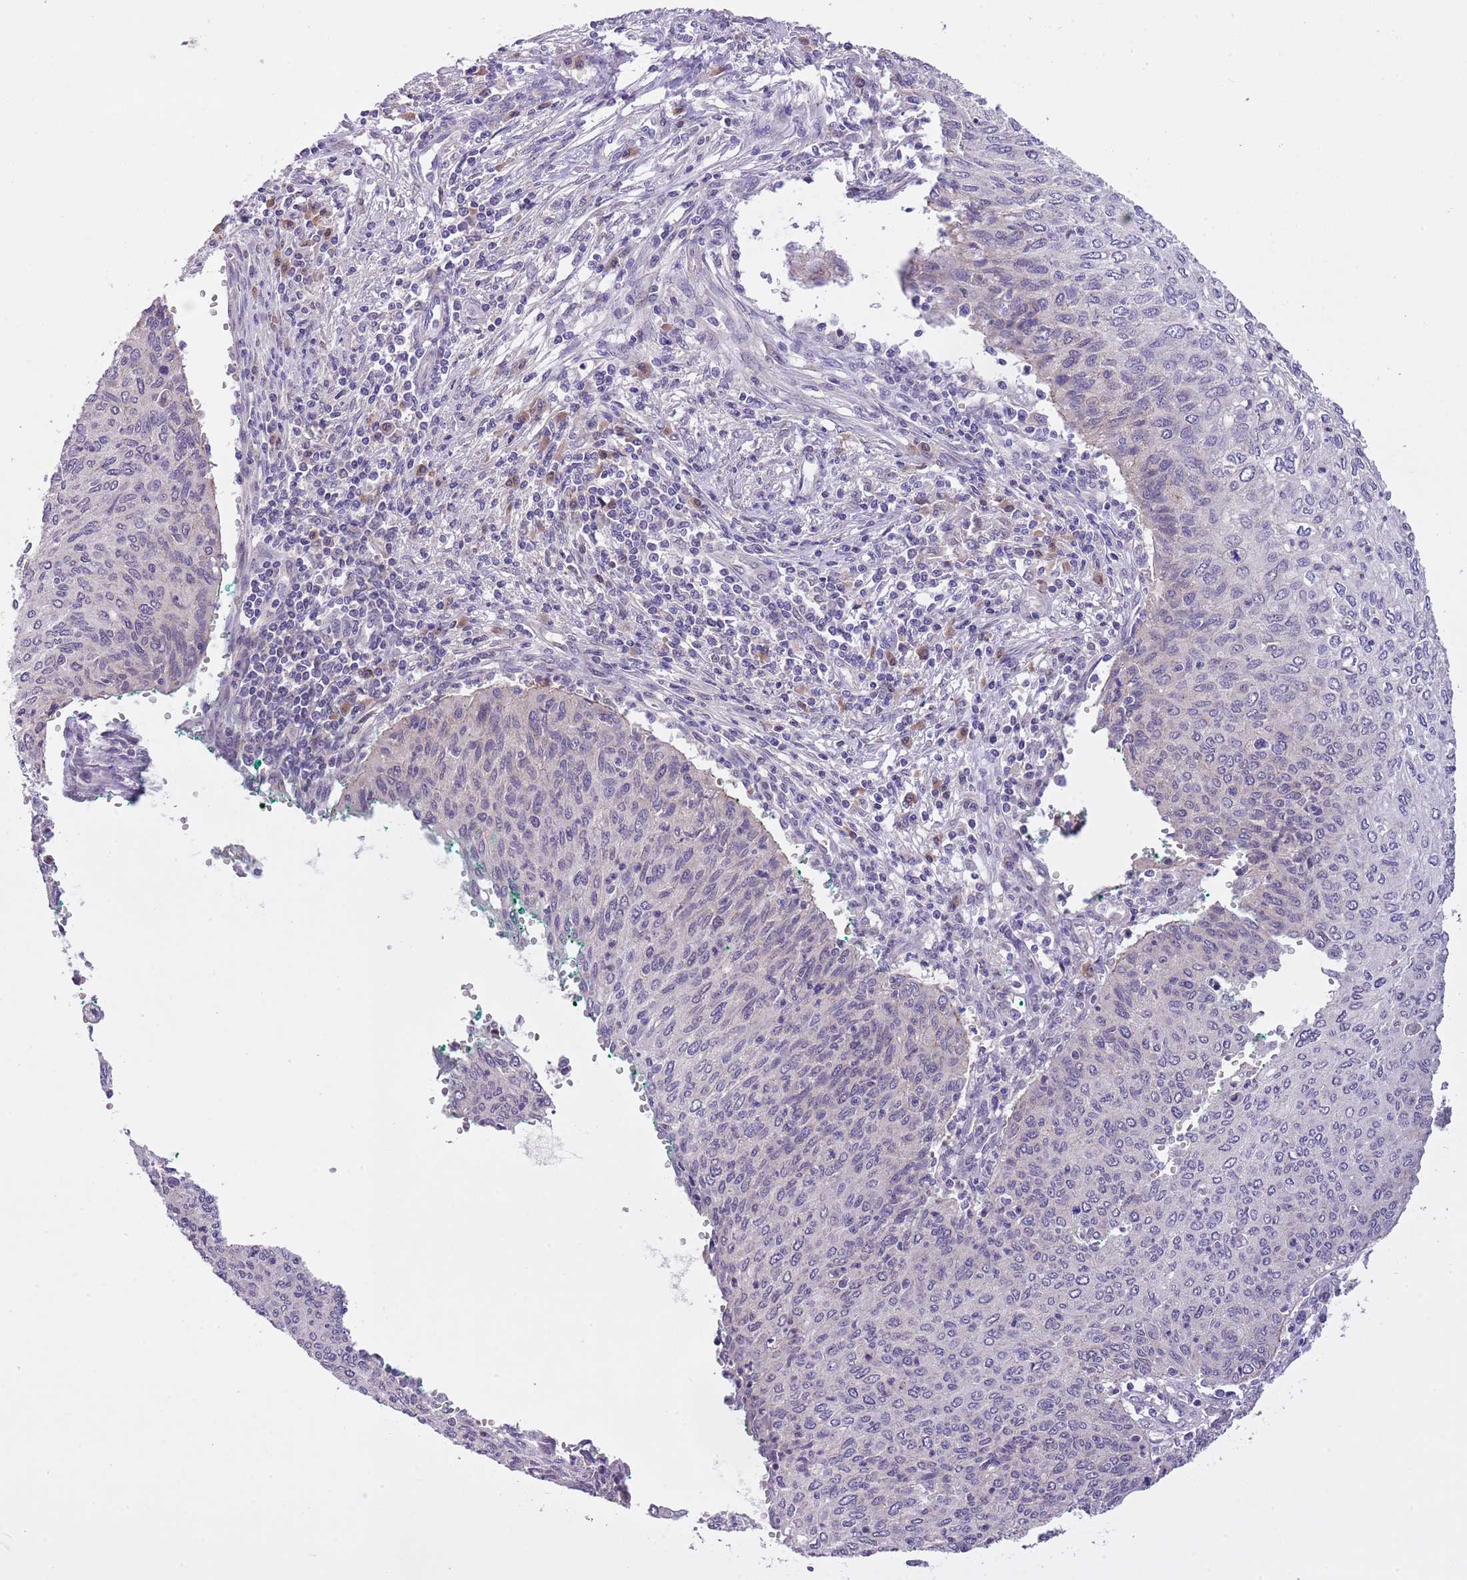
{"staining": {"intensity": "negative", "quantity": "none", "location": "none"}, "tissue": "cervical cancer", "cell_type": "Tumor cells", "image_type": "cancer", "snomed": [{"axis": "morphology", "description": "Squamous cell carcinoma, NOS"}, {"axis": "topography", "description": "Cervix"}], "caption": "High magnification brightfield microscopy of cervical cancer (squamous cell carcinoma) stained with DAB (brown) and counterstained with hematoxylin (blue): tumor cells show no significant positivity.", "gene": "GALK2", "patient": {"sex": "female", "age": 38}}